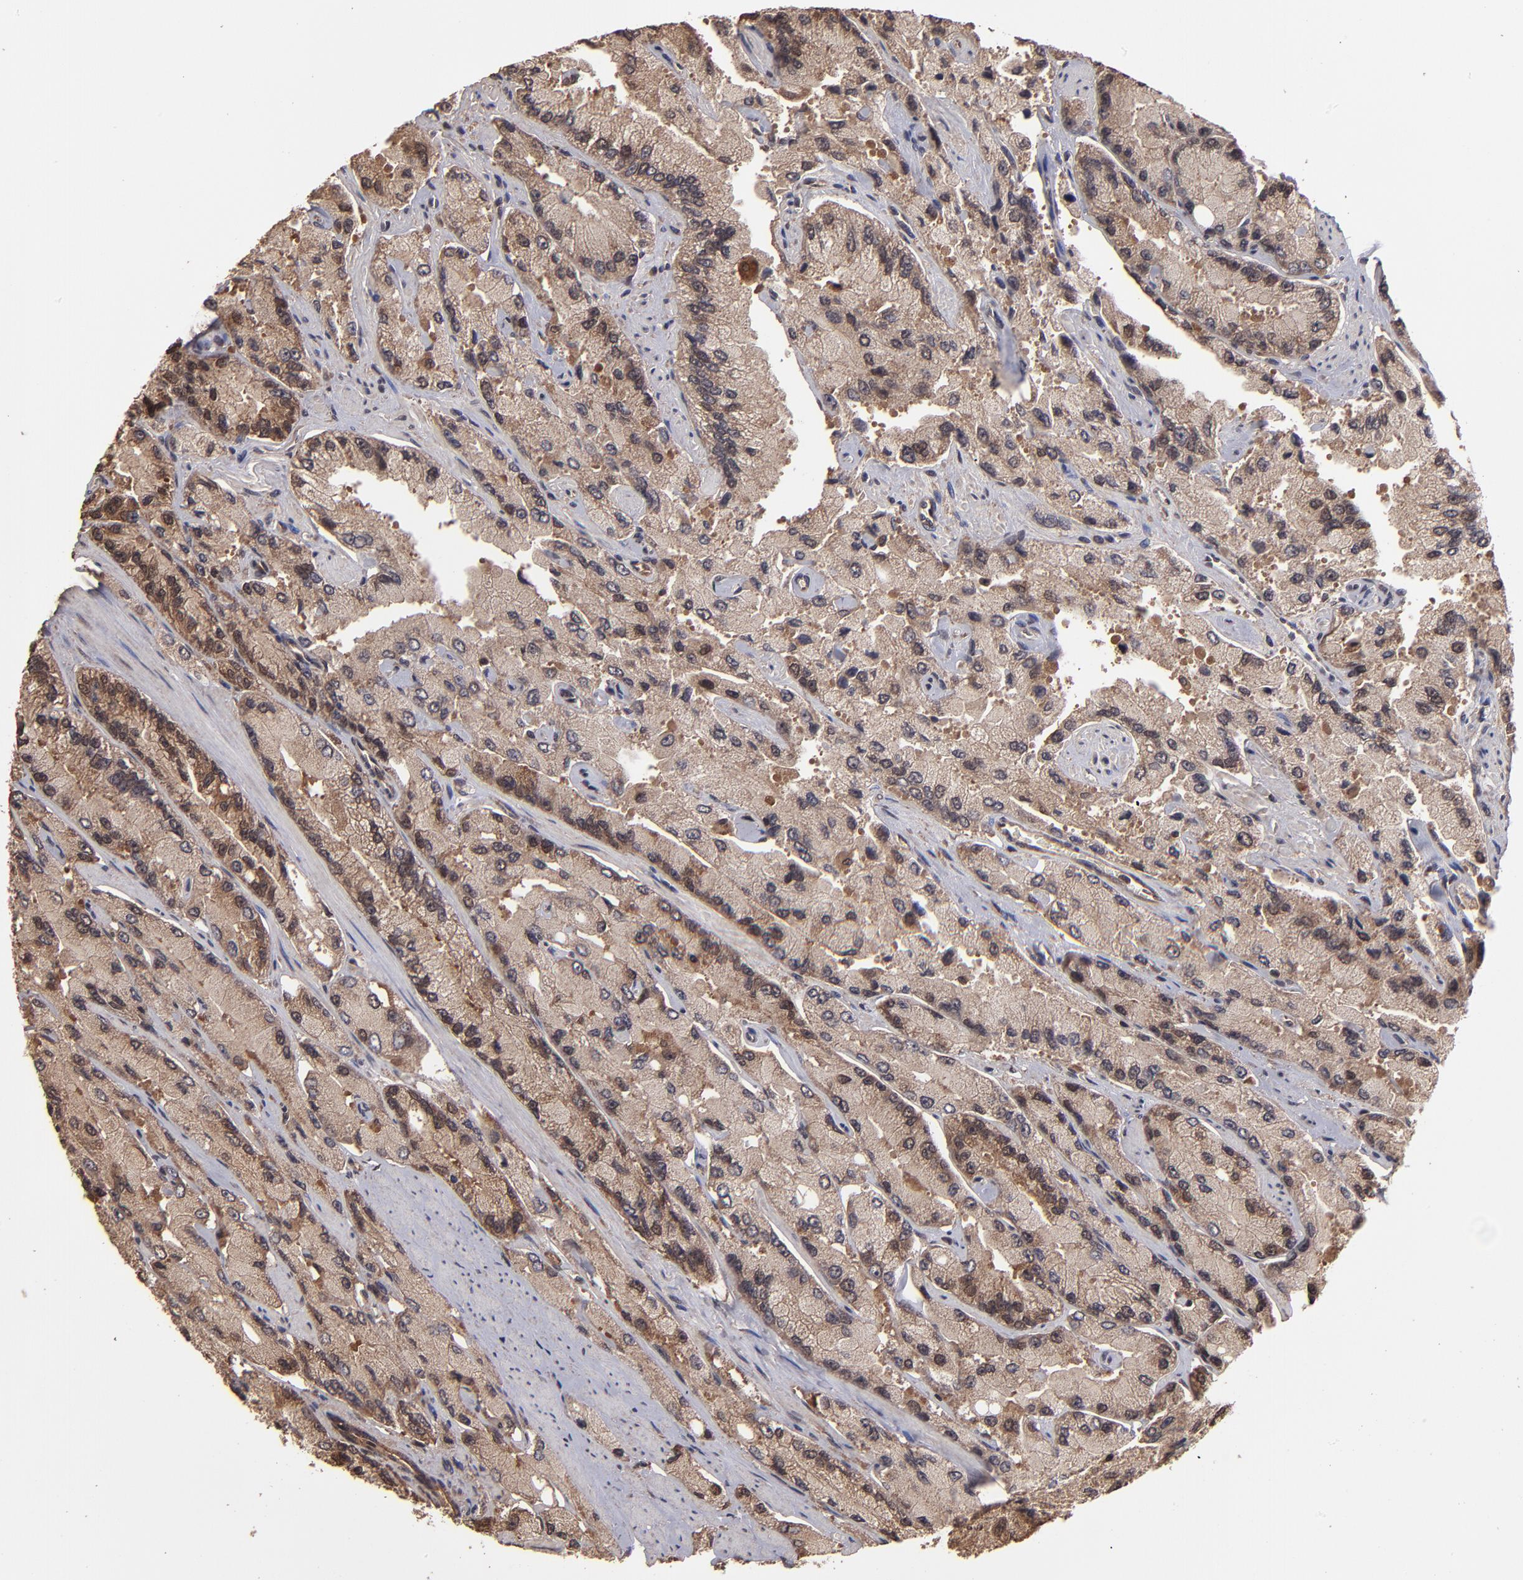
{"staining": {"intensity": "weak", "quantity": ">75%", "location": "cytoplasmic/membranous"}, "tissue": "prostate cancer", "cell_type": "Tumor cells", "image_type": "cancer", "snomed": [{"axis": "morphology", "description": "Adenocarcinoma, High grade"}, {"axis": "topography", "description": "Prostate"}], "caption": "Prostate cancer (high-grade adenocarcinoma) stained for a protein (brown) shows weak cytoplasmic/membranous positive staining in approximately >75% of tumor cells.", "gene": "NFE2L2", "patient": {"sex": "male", "age": 58}}